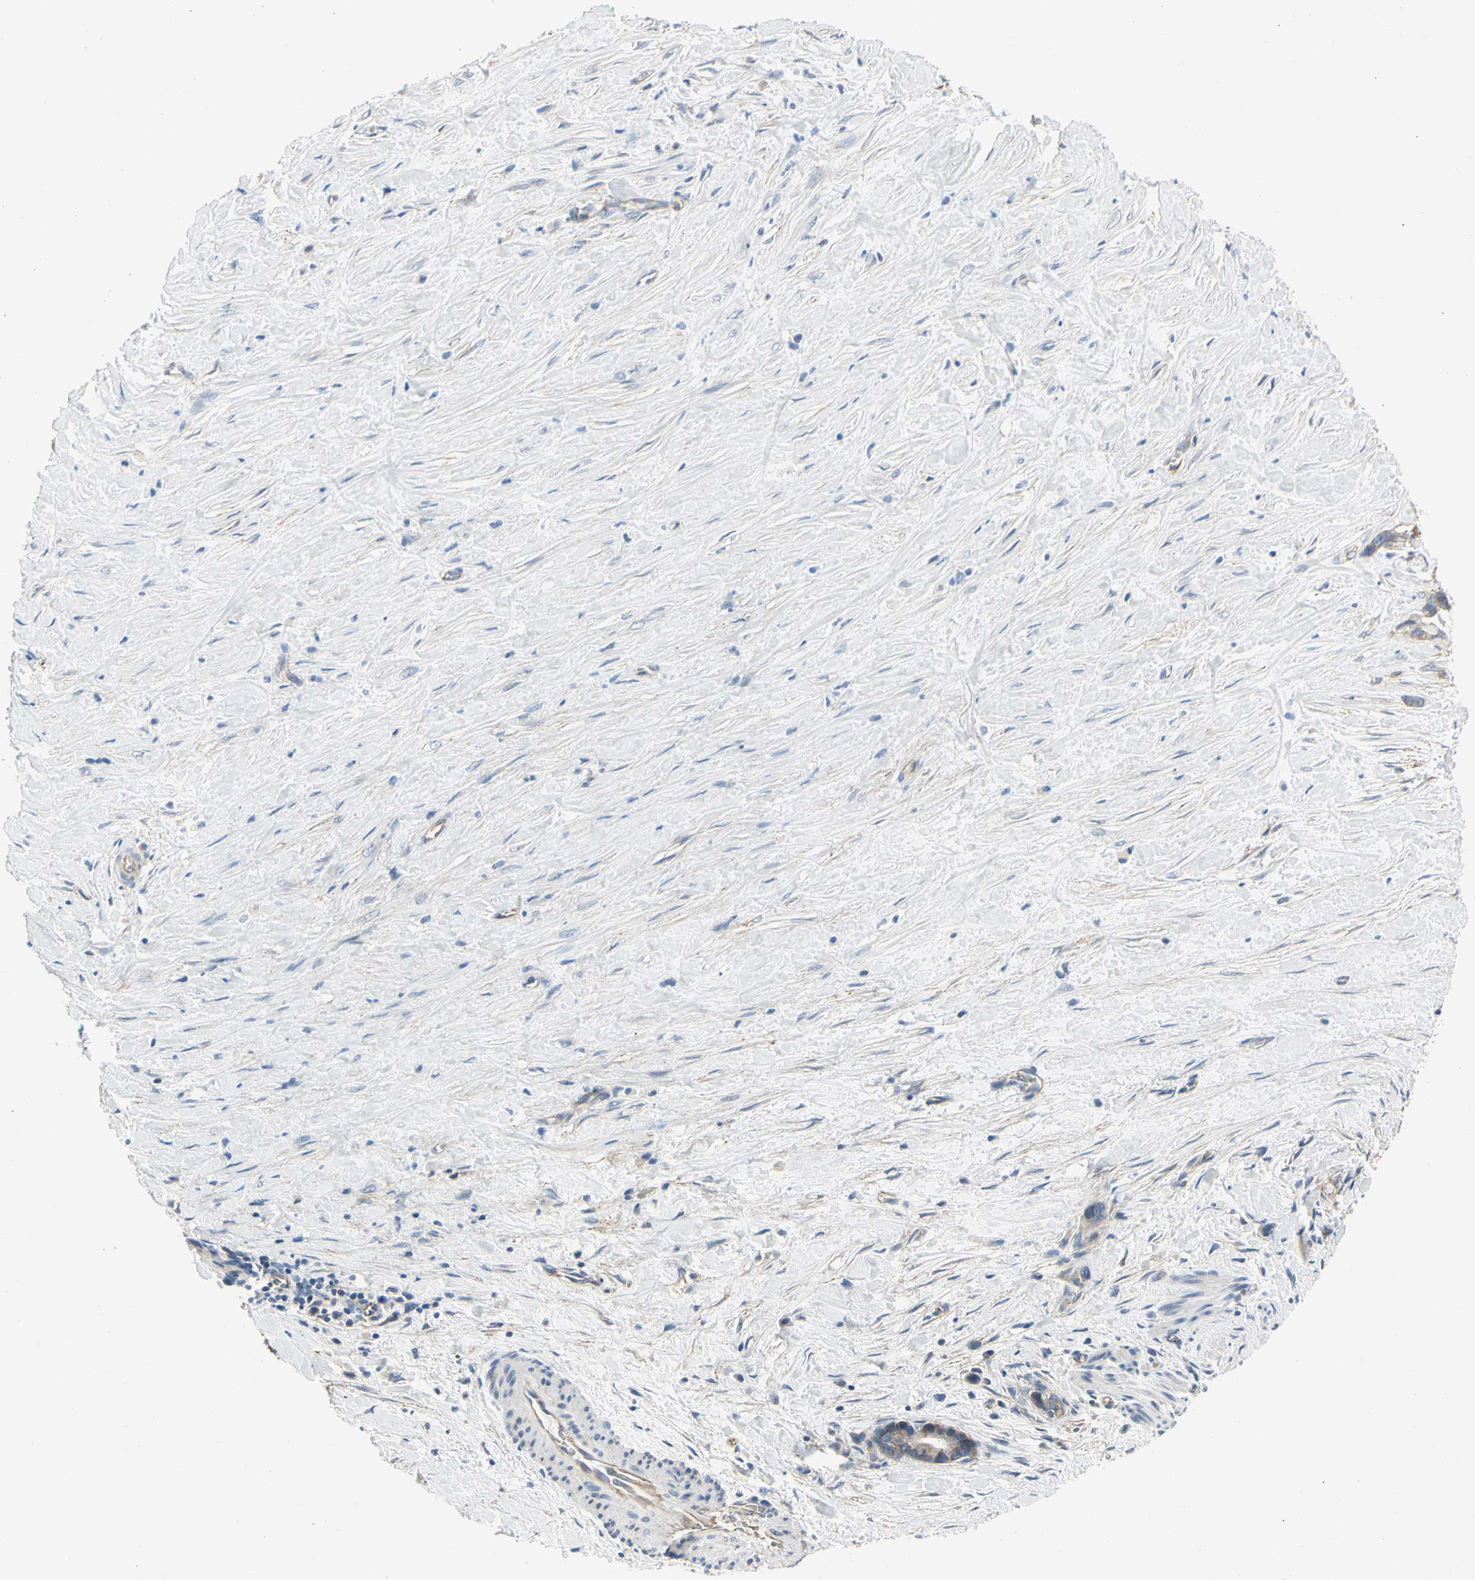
{"staining": {"intensity": "weak", "quantity": "25%-75%", "location": "cytoplasmic/membranous"}, "tissue": "liver cancer", "cell_type": "Tumor cells", "image_type": "cancer", "snomed": [{"axis": "morphology", "description": "Cholangiocarcinoma"}, {"axis": "topography", "description": "Liver"}], "caption": "Protein expression analysis of liver cholangiocarcinoma shows weak cytoplasmic/membranous staining in approximately 25%-75% of tumor cells. (Stains: DAB (3,3'-diaminobenzidine) in brown, nuclei in blue, Microscopy: brightfield microscopy at high magnification).", "gene": "LGR6", "patient": {"sex": "female", "age": 55}}